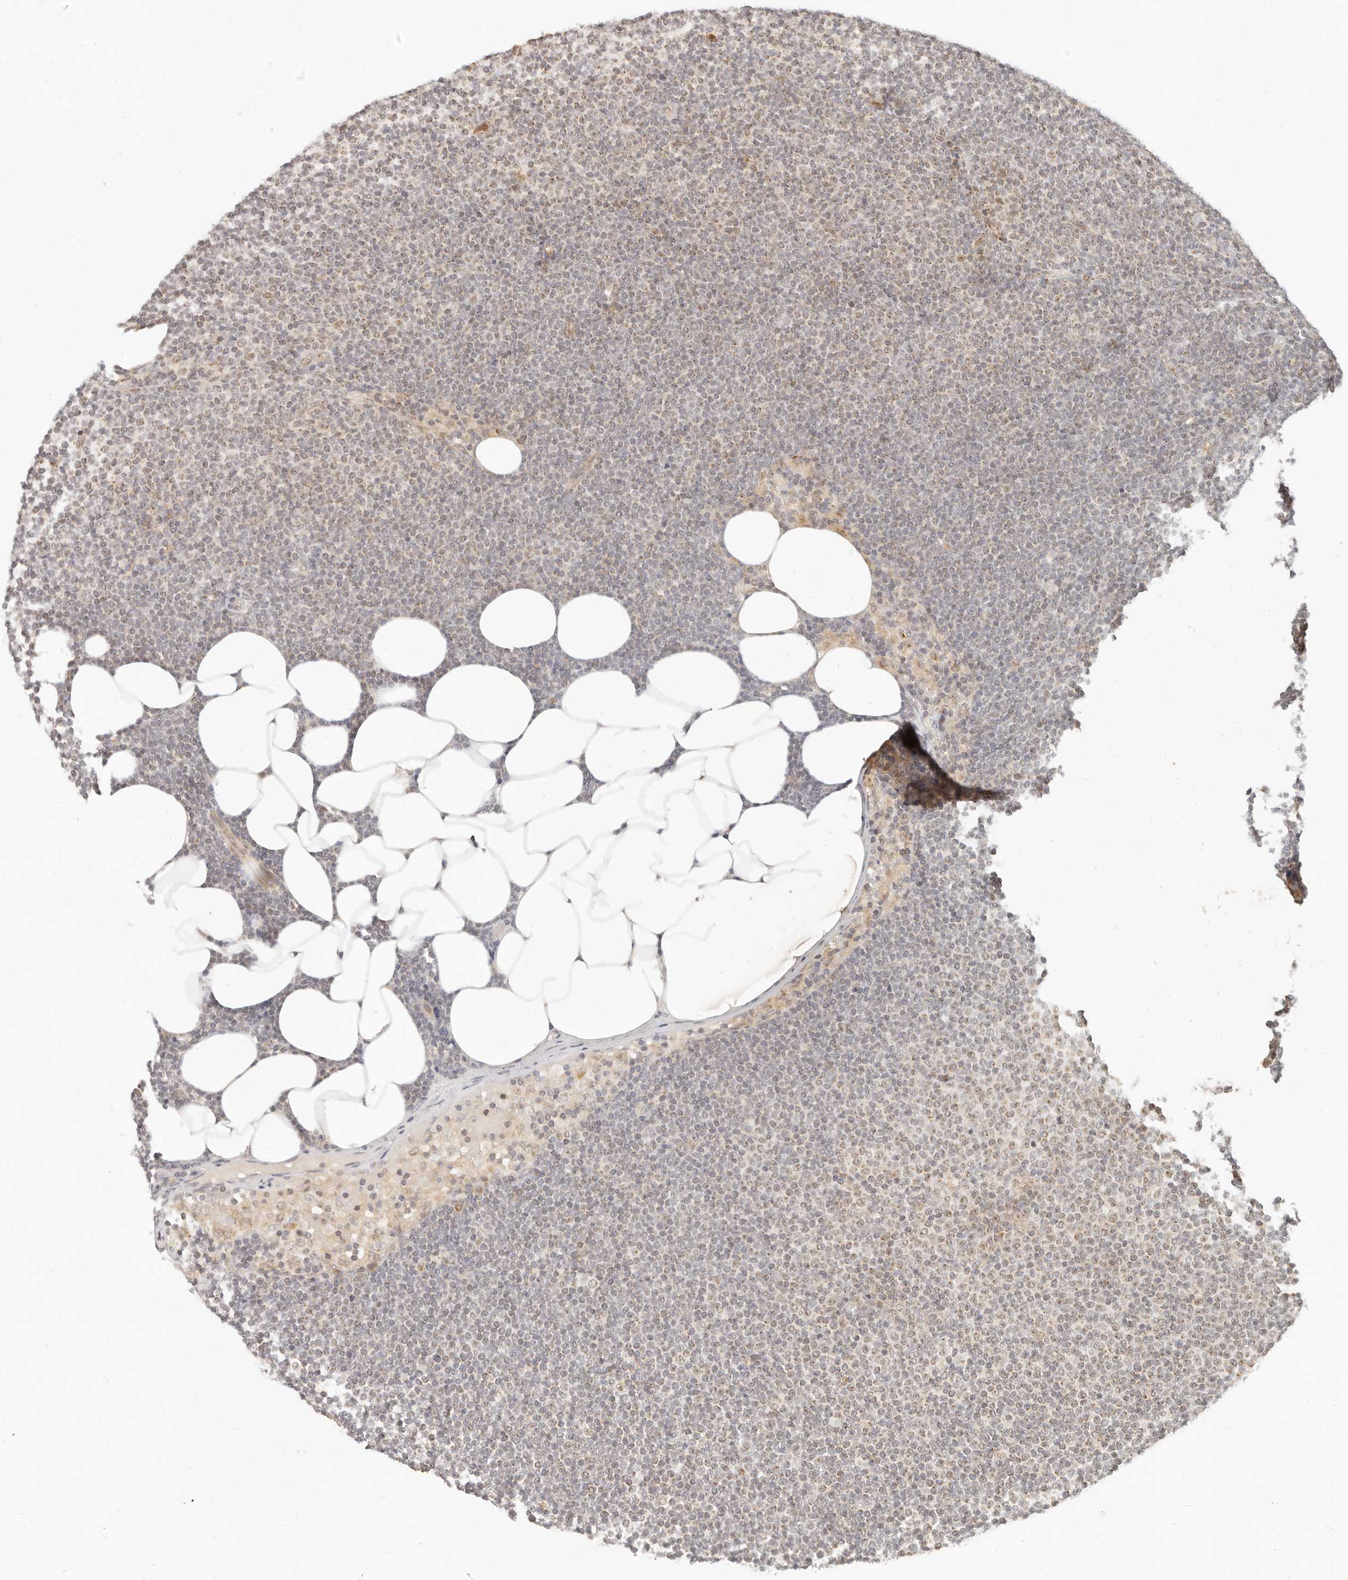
{"staining": {"intensity": "weak", "quantity": "25%-75%", "location": "cytoplasmic/membranous"}, "tissue": "lymphoma", "cell_type": "Tumor cells", "image_type": "cancer", "snomed": [{"axis": "morphology", "description": "Malignant lymphoma, non-Hodgkin's type, Low grade"}, {"axis": "topography", "description": "Lymph node"}], "caption": "Immunohistochemical staining of human lymphoma shows weak cytoplasmic/membranous protein expression in about 25%-75% of tumor cells.", "gene": "INTS11", "patient": {"sex": "female", "age": 53}}